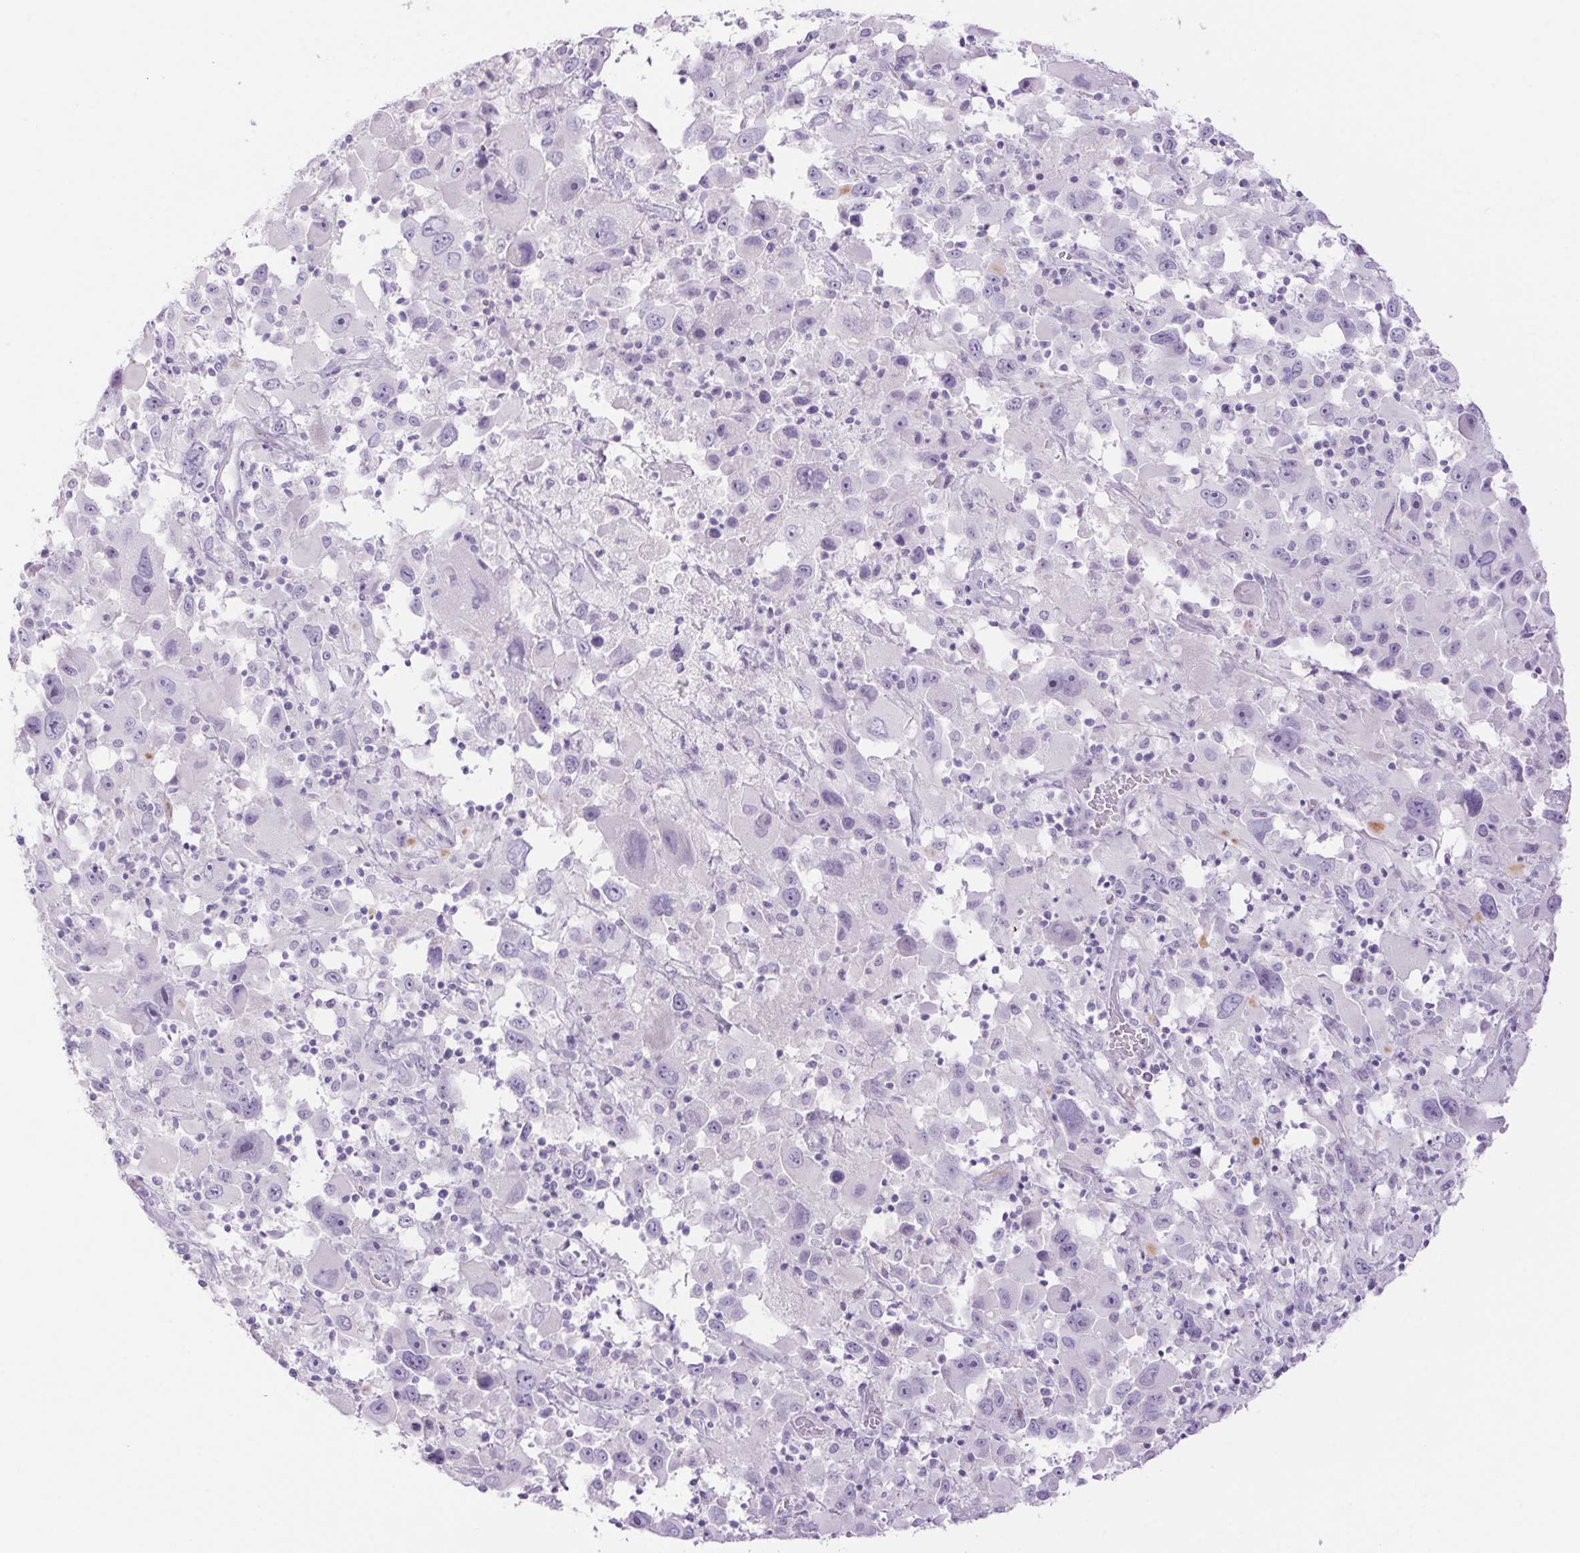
{"staining": {"intensity": "negative", "quantity": "none", "location": "none"}, "tissue": "melanoma", "cell_type": "Tumor cells", "image_type": "cancer", "snomed": [{"axis": "morphology", "description": "Malignant melanoma, Metastatic site"}, {"axis": "topography", "description": "Soft tissue"}], "caption": "IHC image of neoplastic tissue: melanoma stained with DAB (3,3'-diaminobenzidine) demonstrates no significant protein positivity in tumor cells.", "gene": "ERP27", "patient": {"sex": "male", "age": 50}}